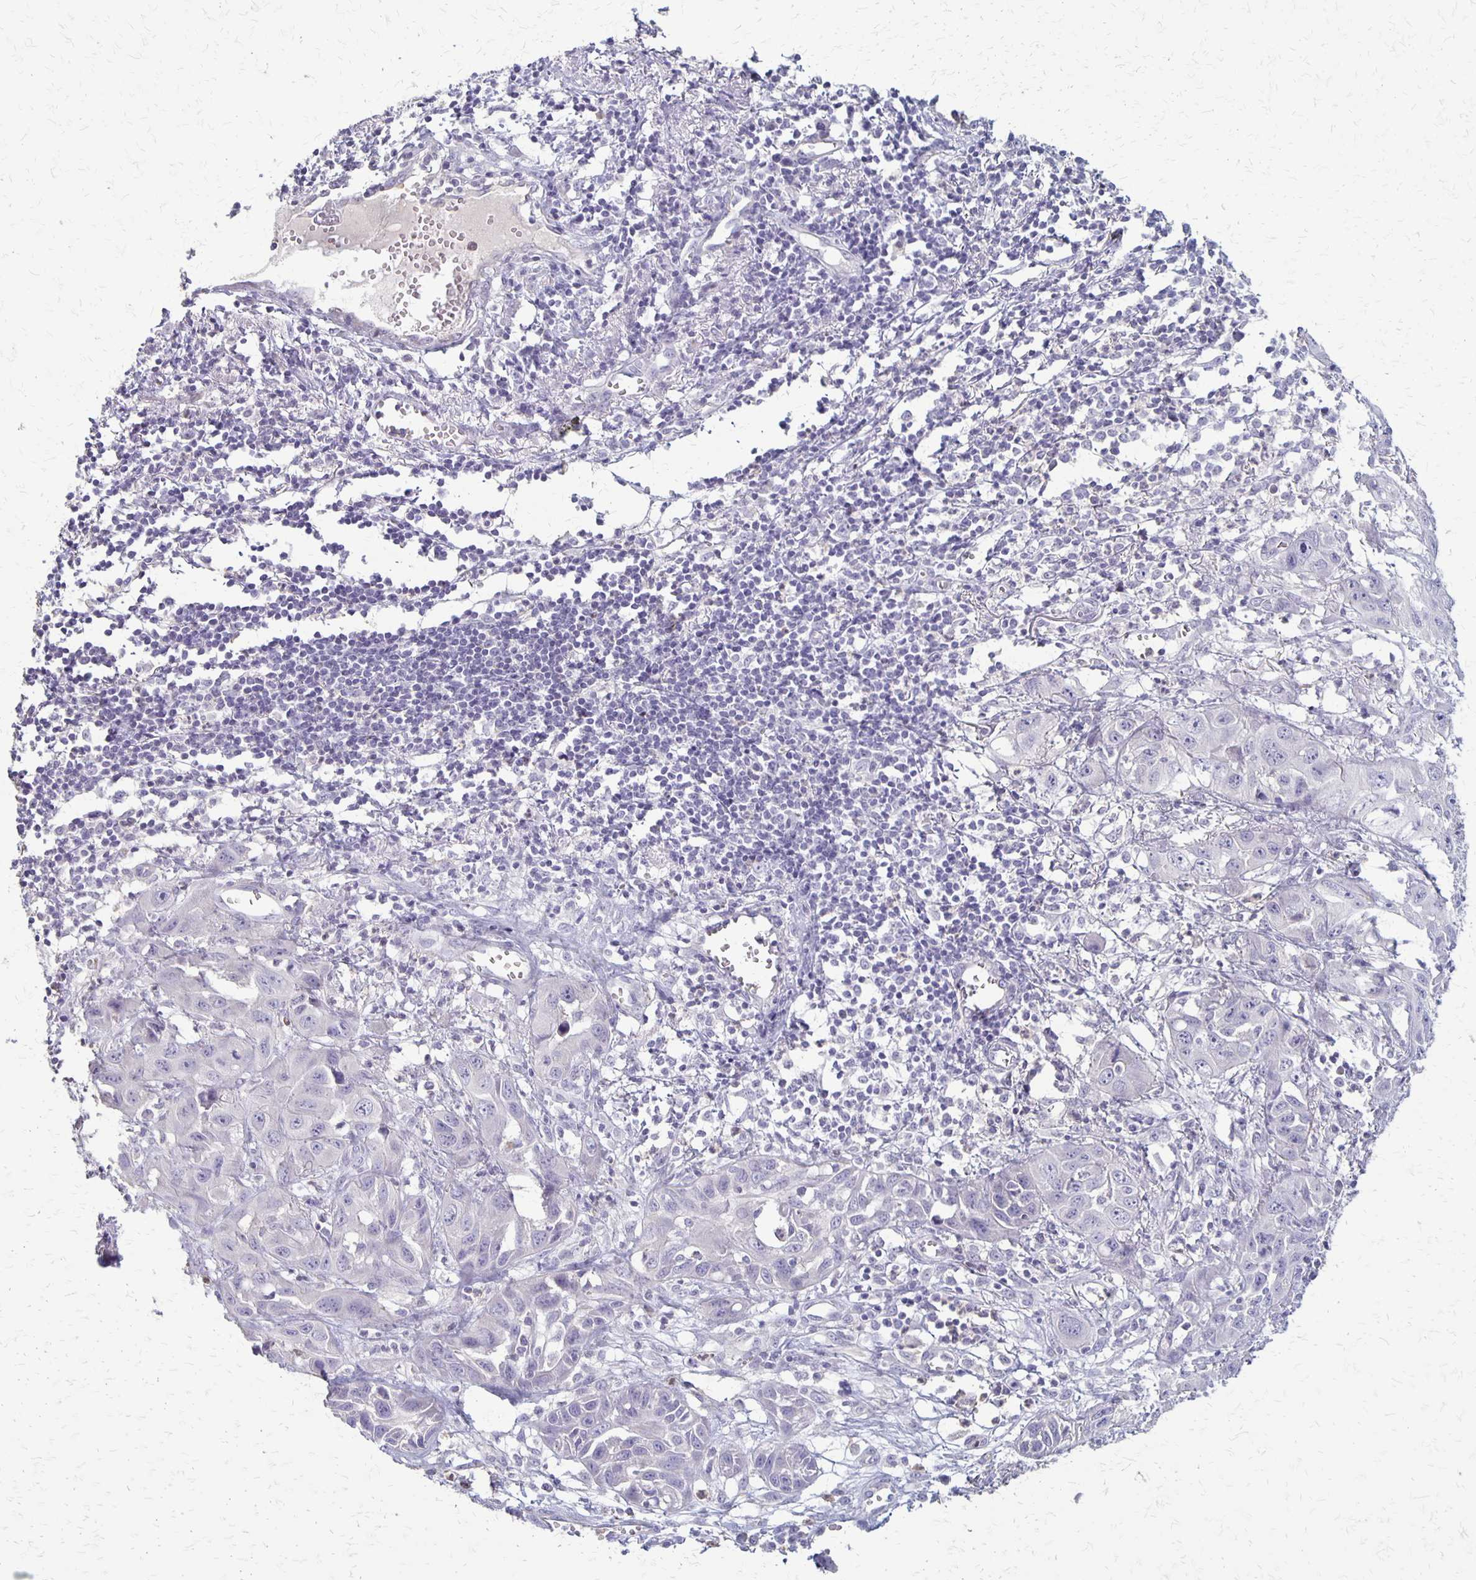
{"staining": {"intensity": "negative", "quantity": "none", "location": "none"}, "tissue": "skin cancer", "cell_type": "Tumor cells", "image_type": "cancer", "snomed": [{"axis": "morphology", "description": "Squamous cell carcinoma, NOS"}, {"axis": "topography", "description": "Skin"}, {"axis": "topography", "description": "Vulva"}], "caption": "Skin cancer (squamous cell carcinoma) stained for a protein using immunohistochemistry displays no staining tumor cells.", "gene": "SEPTIN5", "patient": {"sex": "female", "age": 71}}